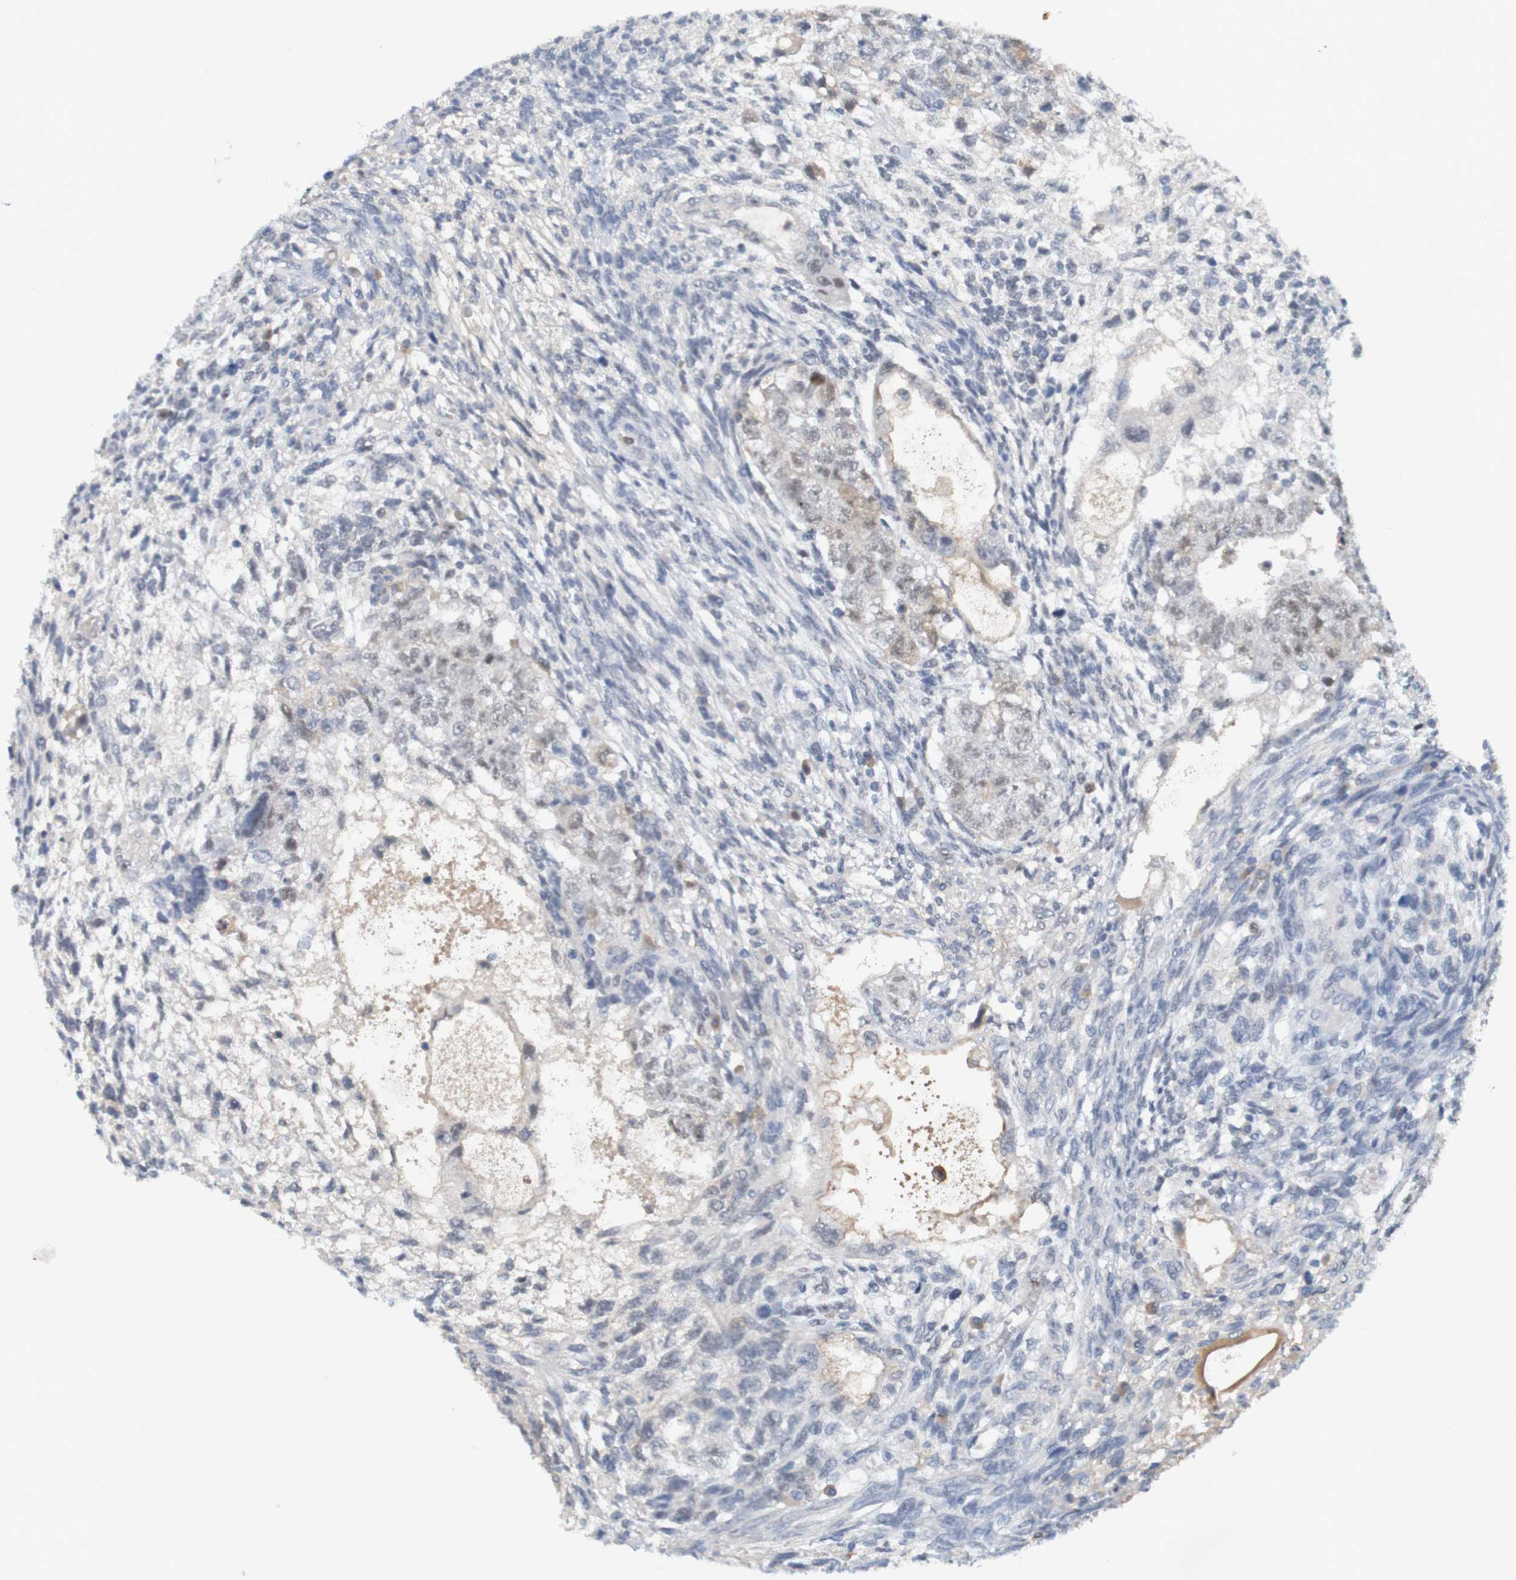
{"staining": {"intensity": "negative", "quantity": "none", "location": "none"}, "tissue": "testis cancer", "cell_type": "Tumor cells", "image_type": "cancer", "snomed": [{"axis": "morphology", "description": "Normal tissue, NOS"}, {"axis": "morphology", "description": "Carcinoma, Embryonal, NOS"}, {"axis": "topography", "description": "Testis"}], "caption": "IHC photomicrograph of testis cancer (embryonal carcinoma) stained for a protein (brown), which demonstrates no staining in tumor cells. The staining was performed using DAB to visualize the protein expression in brown, while the nuclei were stained in blue with hematoxylin (Magnification: 20x).", "gene": "USP36", "patient": {"sex": "male", "age": 36}}